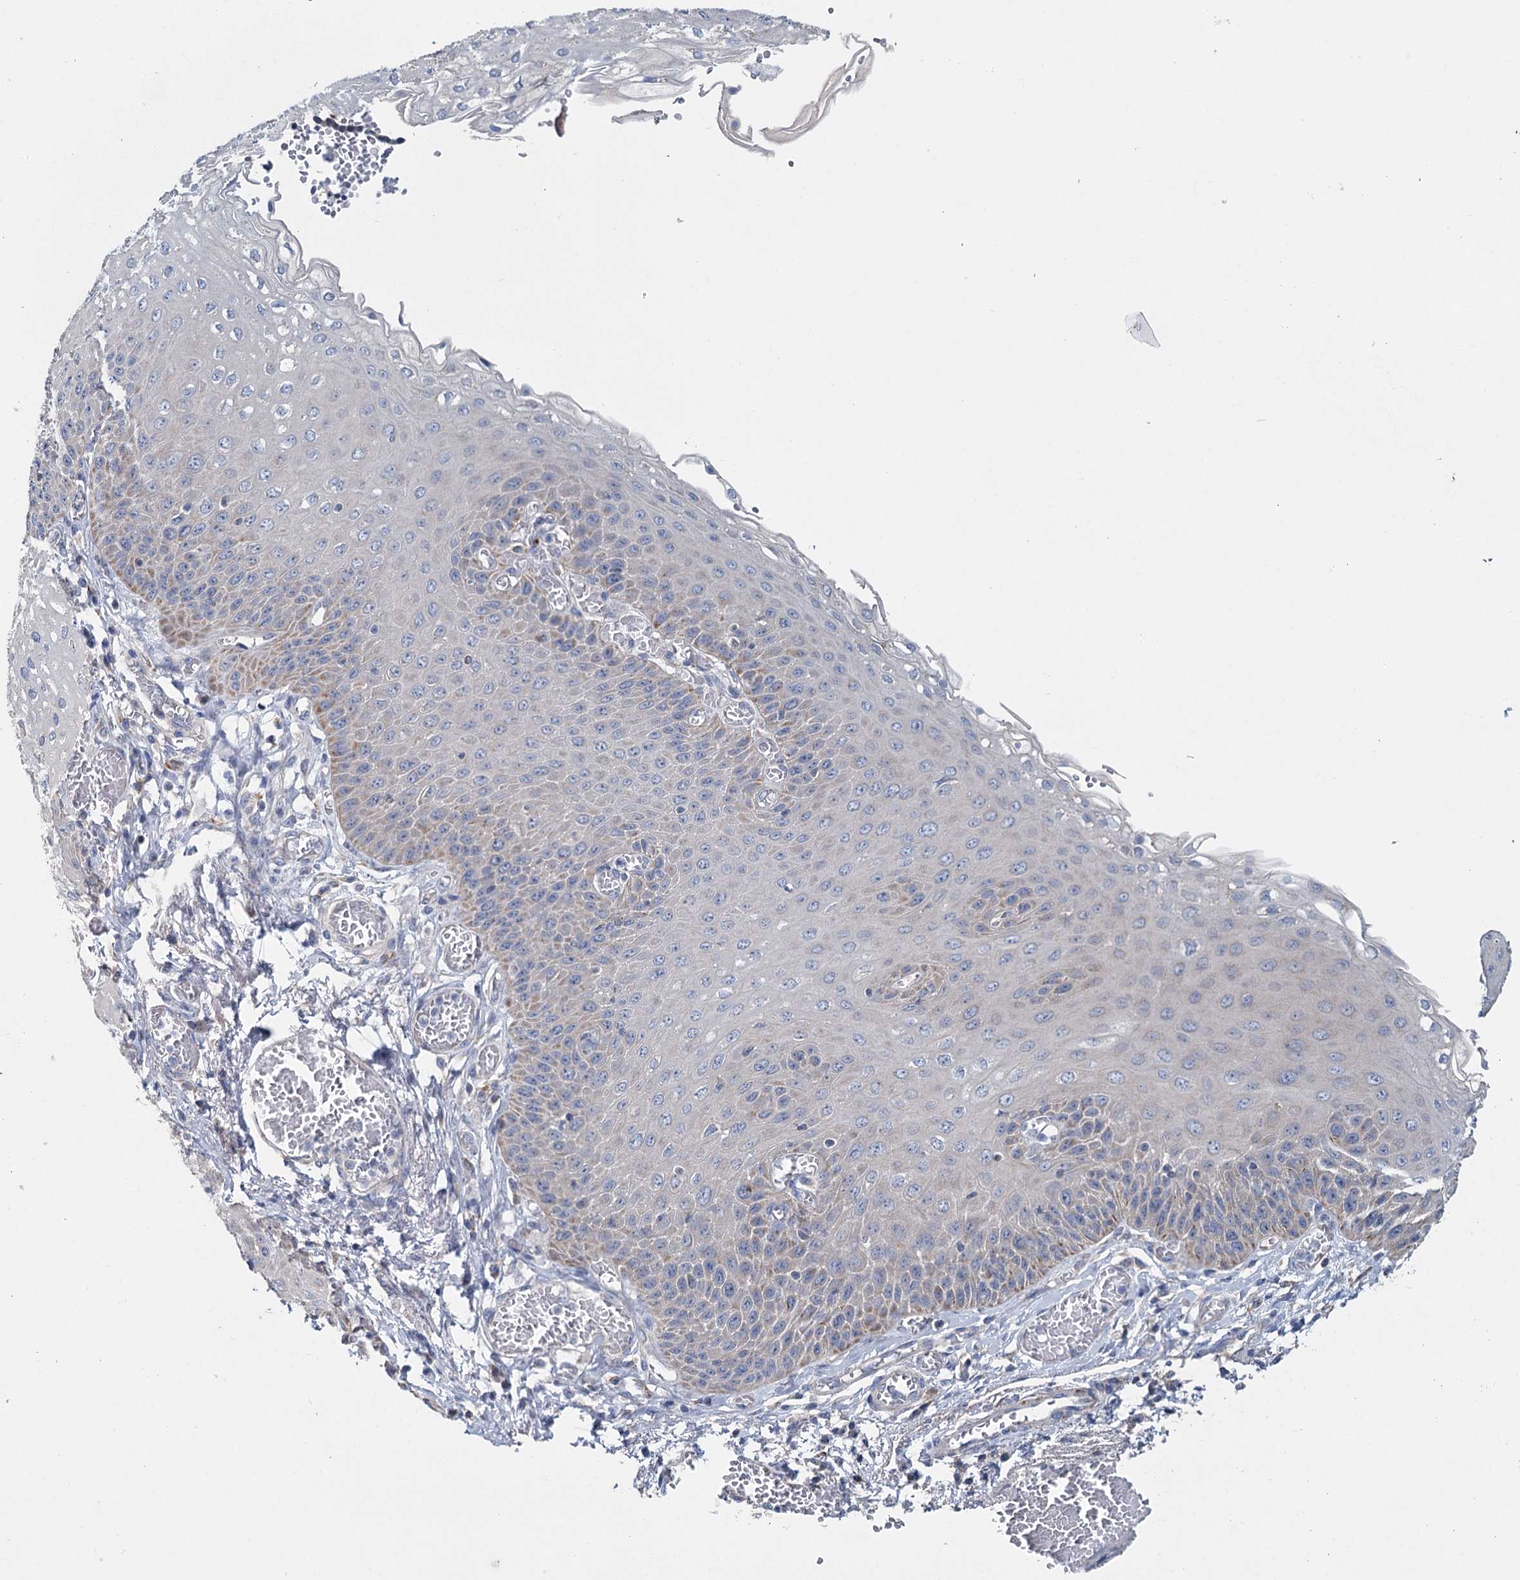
{"staining": {"intensity": "weak", "quantity": "<25%", "location": "cytoplasmic/membranous"}, "tissue": "esophagus", "cell_type": "Squamous epithelial cells", "image_type": "normal", "snomed": [{"axis": "morphology", "description": "Normal tissue, NOS"}, {"axis": "topography", "description": "Esophagus"}], "caption": "Immunohistochemical staining of benign esophagus reveals no significant positivity in squamous epithelial cells.", "gene": "ANKRD16", "patient": {"sex": "male", "age": 81}}